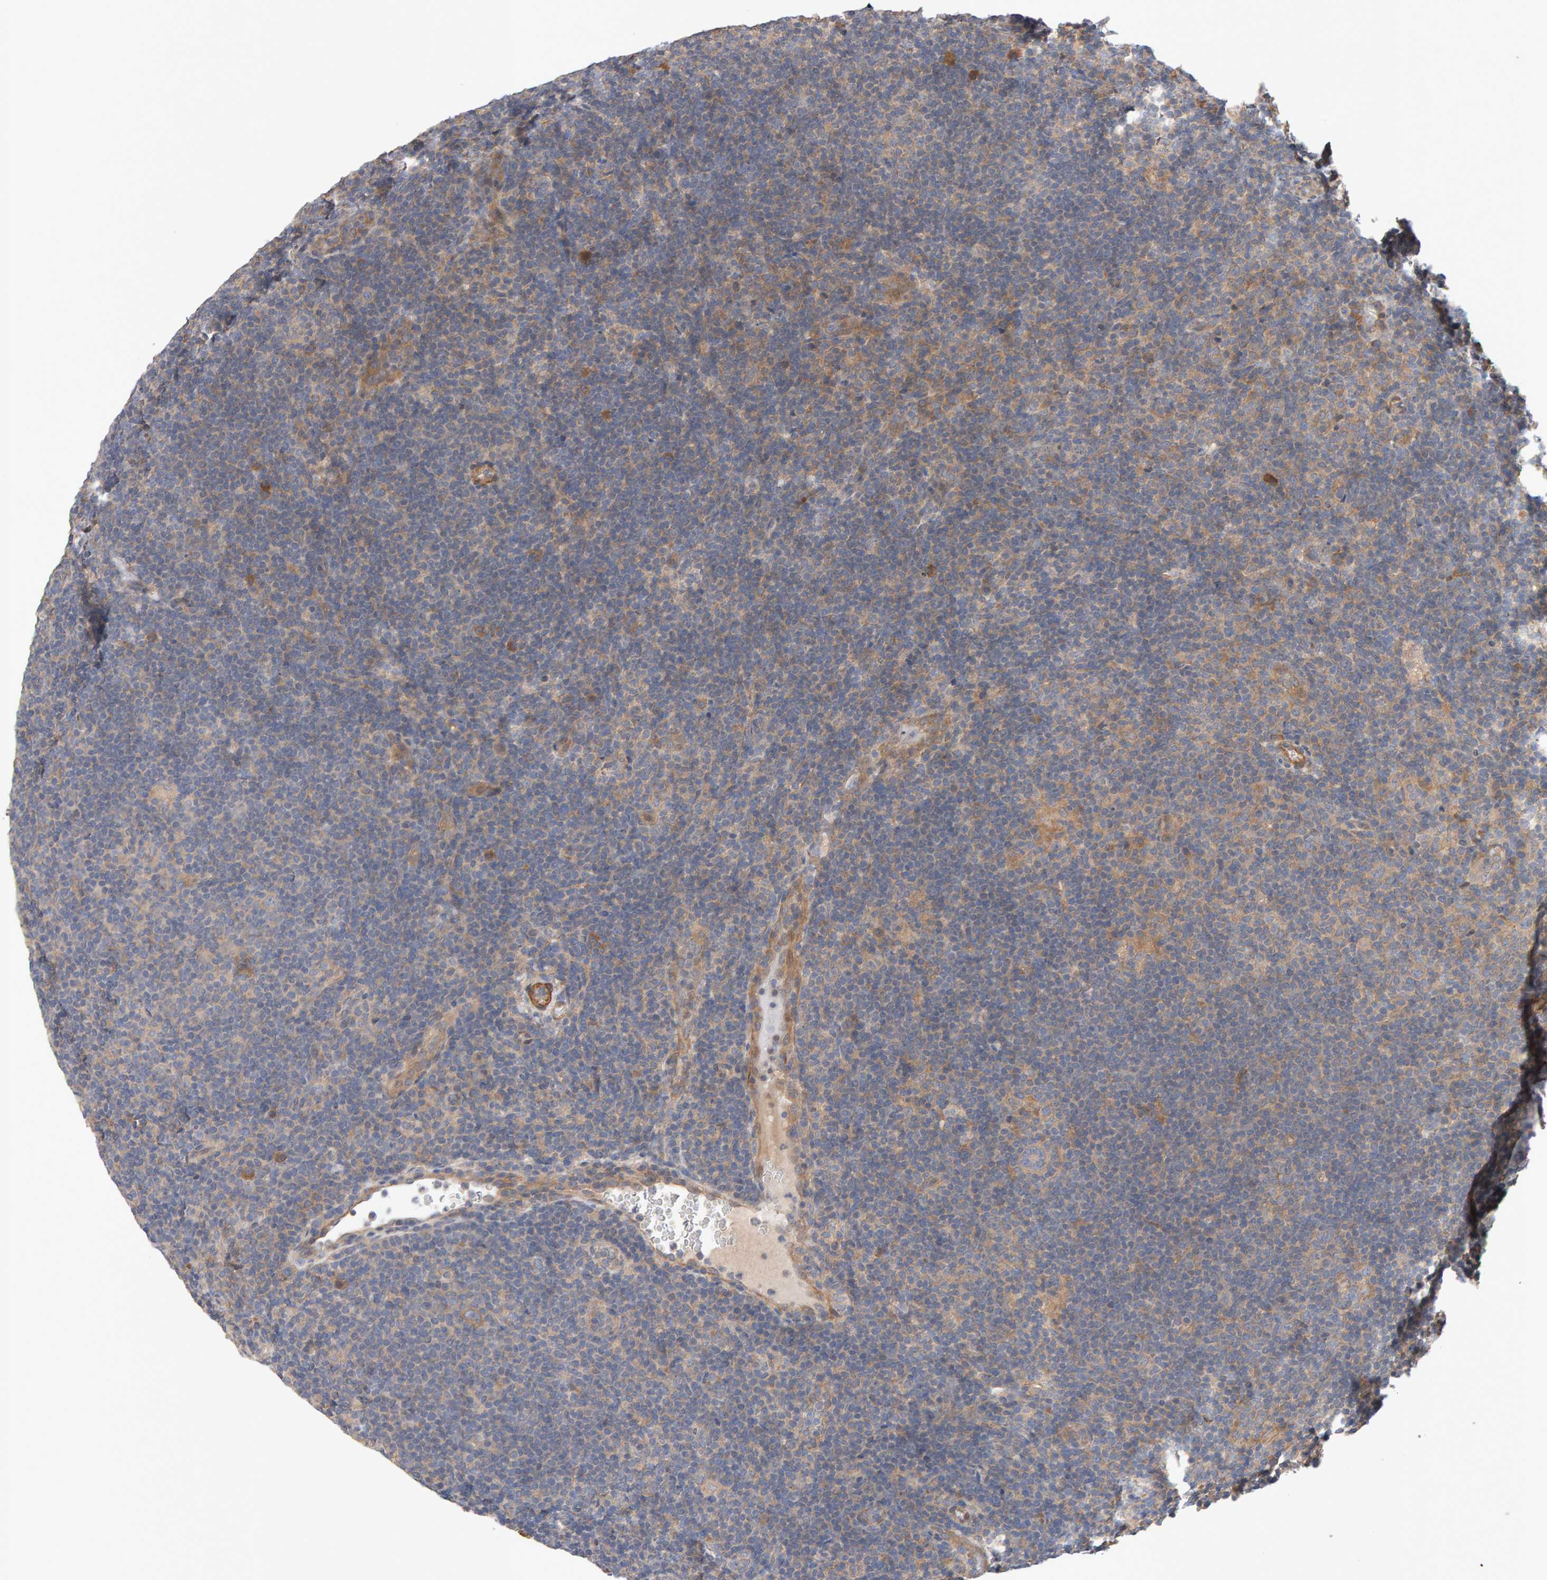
{"staining": {"intensity": "moderate", "quantity": ">75%", "location": "cytoplasmic/membranous"}, "tissue": "lymphoma", "cell_type": "Tumor cells", "image_type": "cancer", "snomed": [{"axis": "morphology", "description": "Hodgkin's disease, NOS"}, {"axis": "topography", "description": "Lymph node"}], "caption": "Hodgkin's disease stained with immunohistochemistry shows moderate cytoplasmic/membranous positivity in about >75% of tumor cells. (IHC, brightfield microscopy, high magnification).", "gene": "RNF19A", "patient": {"sex": "female", "age": 57}}